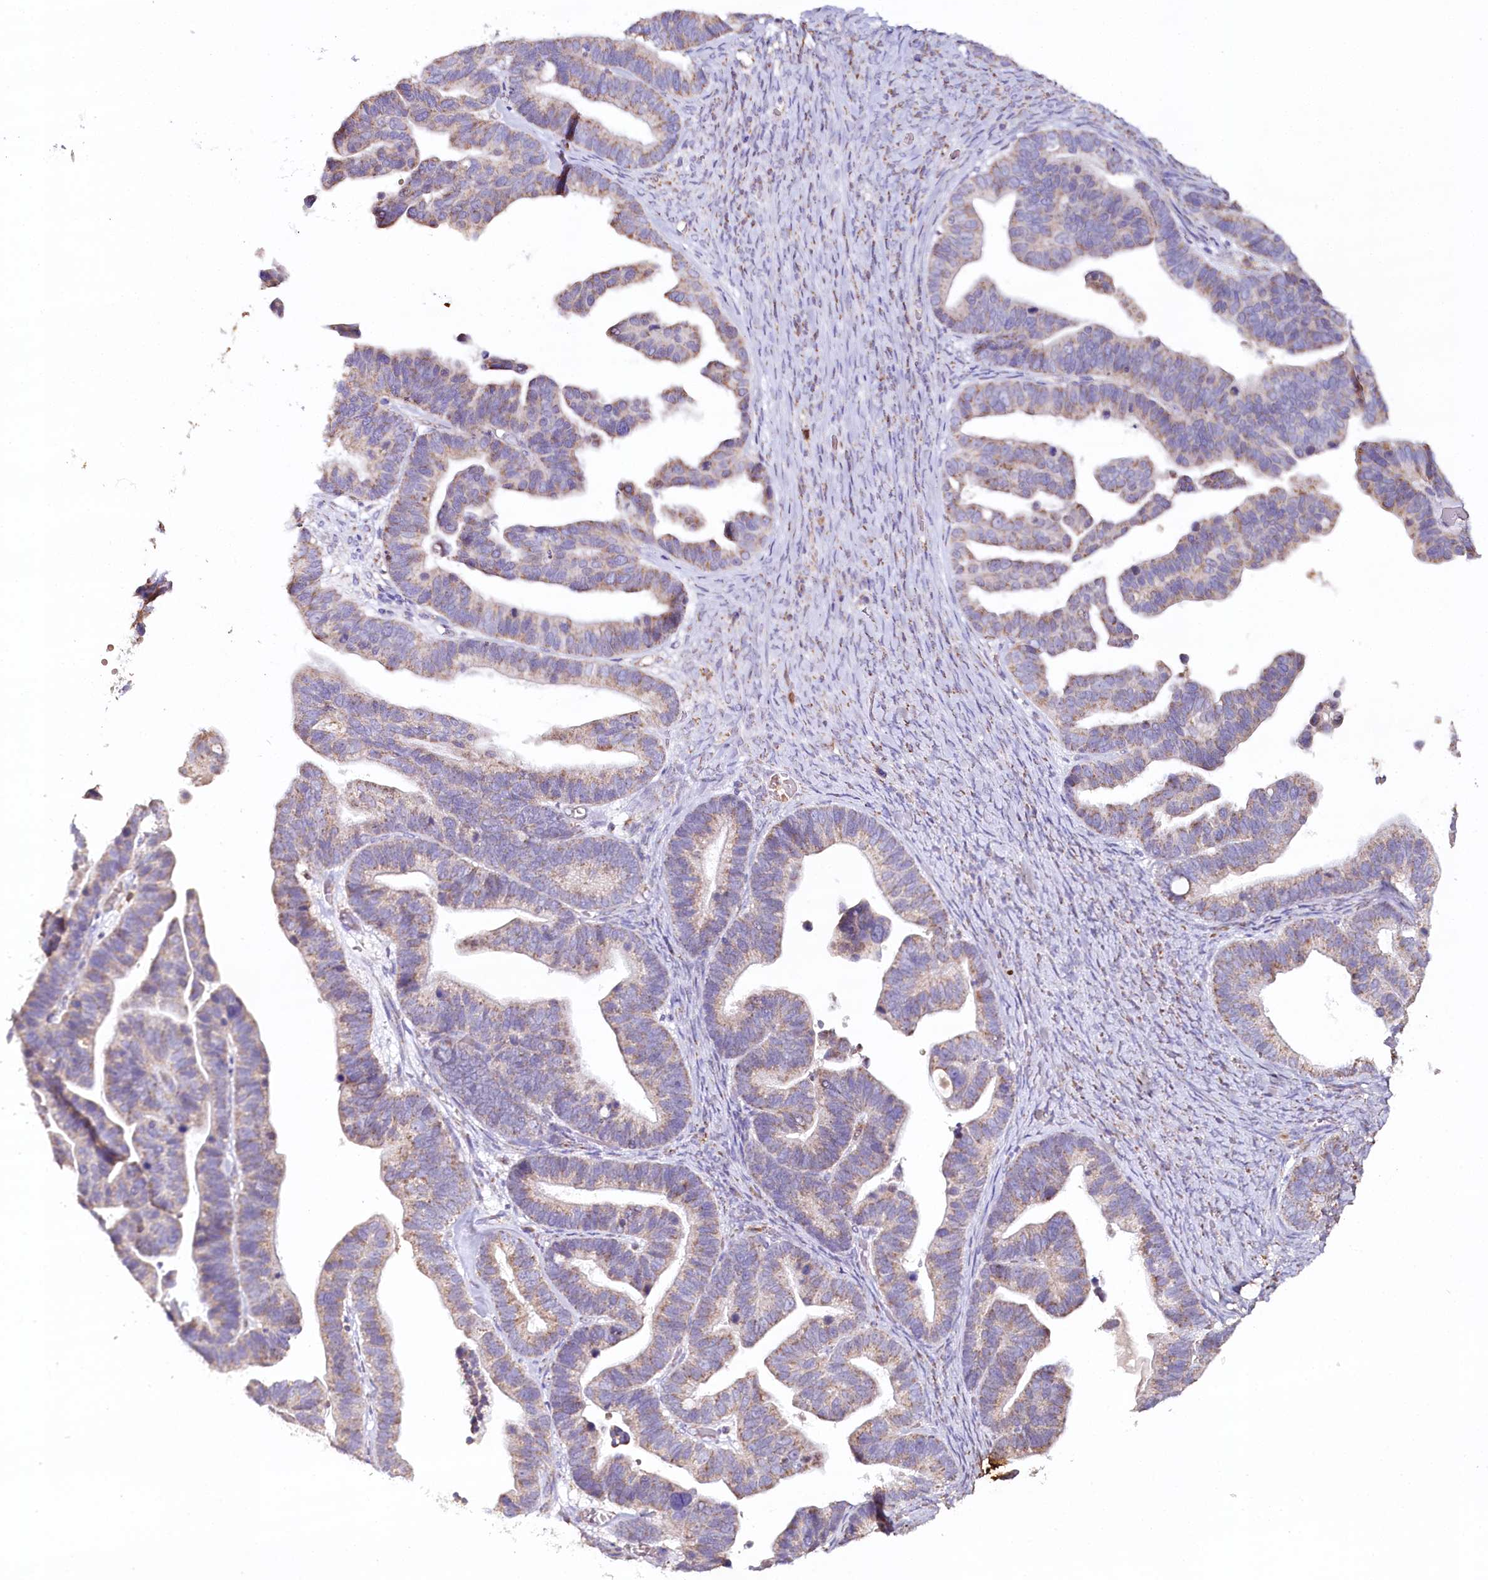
{"staining": {"intensity": "weak", "quantity": "25%-75%", "location": "cytoplasmic/membranous"}, "tissue": "ovarian cancer", "cell_type": "Tumor cells", "image_type": "cancer", "snomed": [{"axis": "morphology", "description": "Cystadenocarcinoma, serous, NOS"}, {"axis": "topography", "description": "Ovary"}], "caption": "Protein staining shows weak cytoplasmic/membranous expression in about 25%-75% of tumor cells in ovarian cancer (serous cystadenocarcinoma).", "gene": "MMP25", "patient": {"sex": "female", "age": 56}}